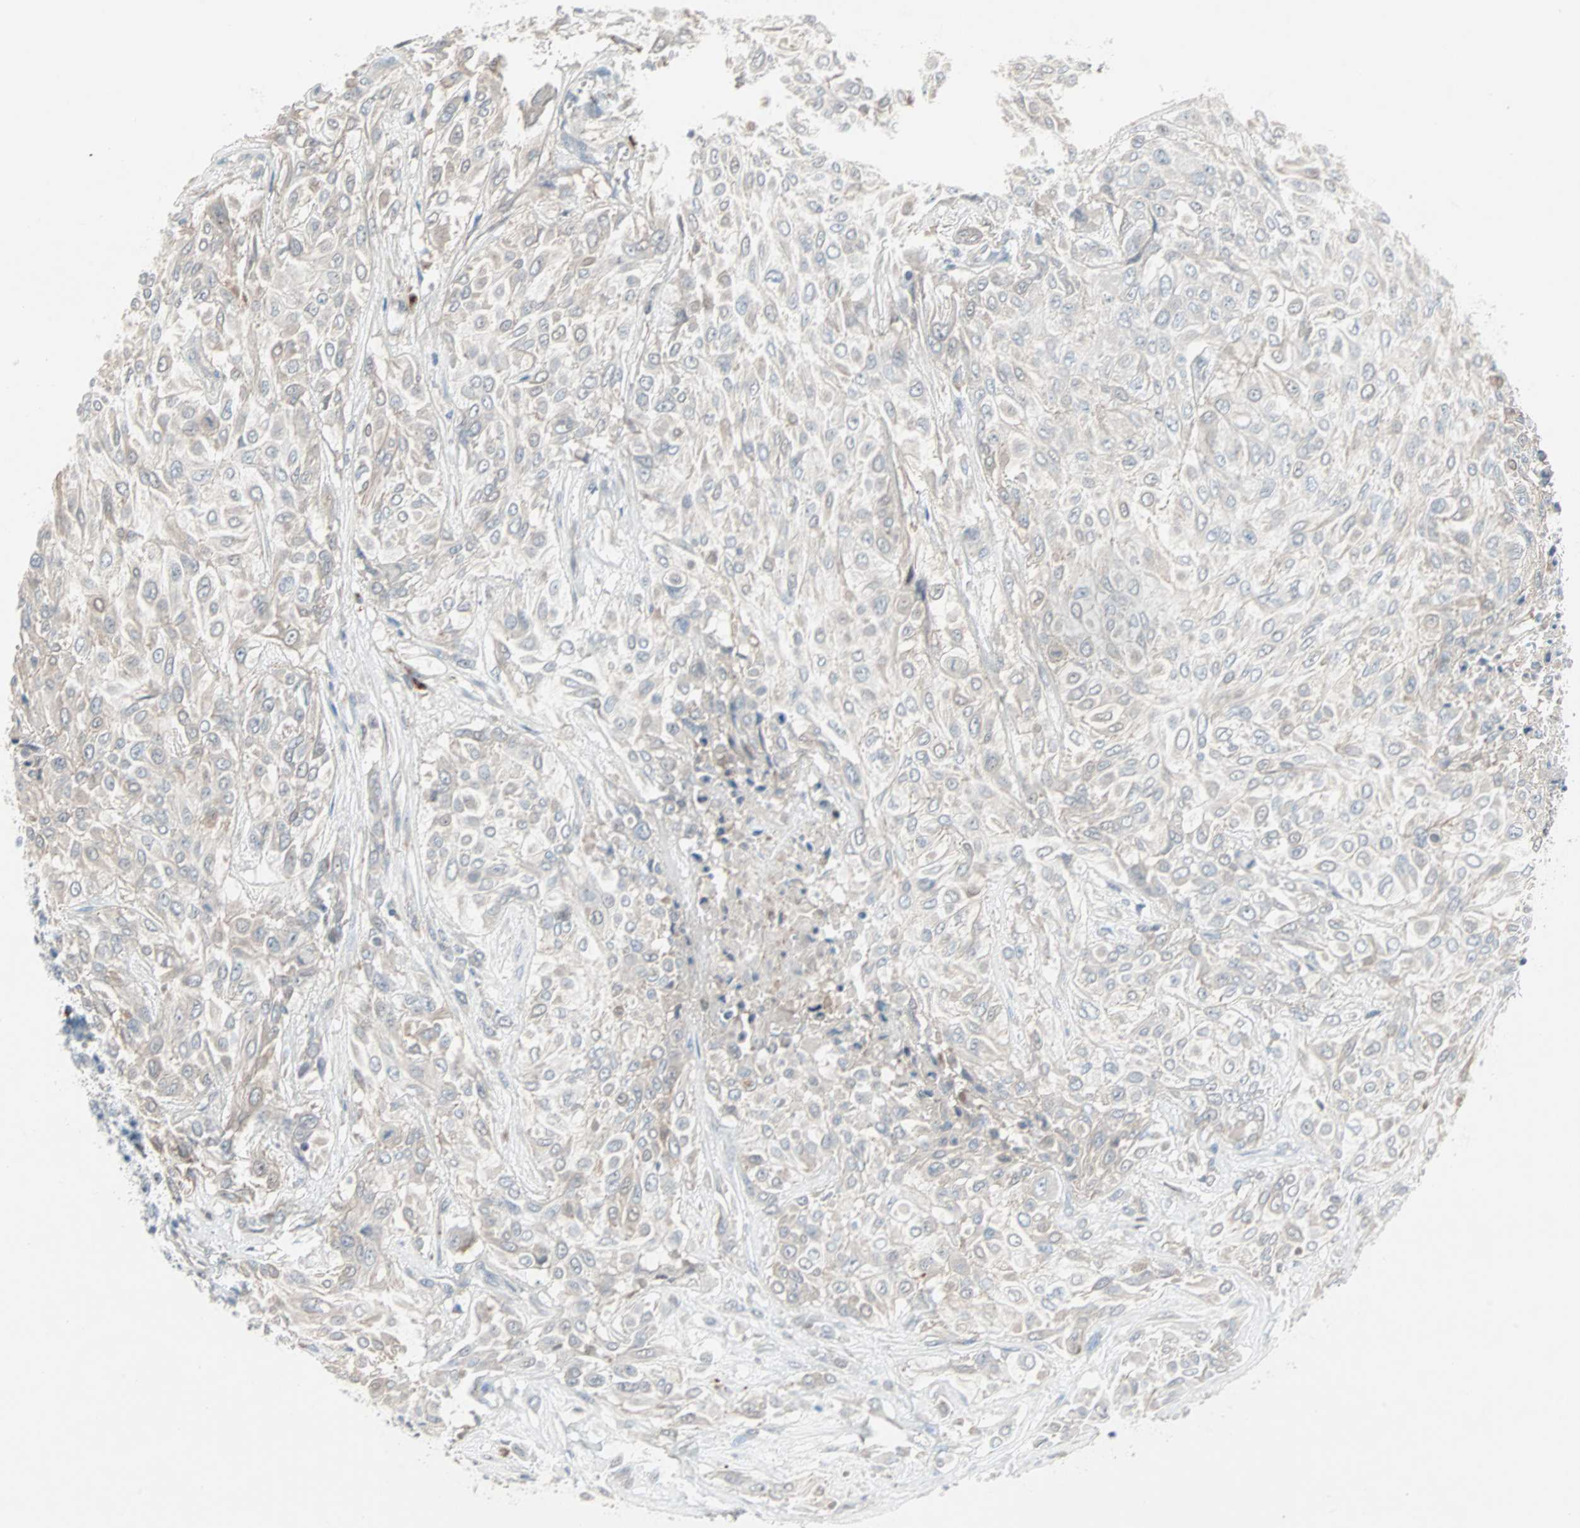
{"staining": {"intensity": "weak", "quantity": "25%-75%", "location": "cytoplasmic/membranous"}, "tissue": "urothelial cancer", "cell_type": "Tumor cells", "image_type": "cancer", "snomed": [{"axis": "morphology", "description": "Urothelial carcinoma, High grade"}, {"axis": "topography", "description": "Urinary bladder"}], "caption": "Human urothelial carcinoma (high-grade) stained for a protein (brown) demonstrates weak cytoplasmic/membranous positive positivity in approximately 25%-75% of tumor cells.", "gene": "CAND2", "patient": {"sex": "male", "age": 57}}